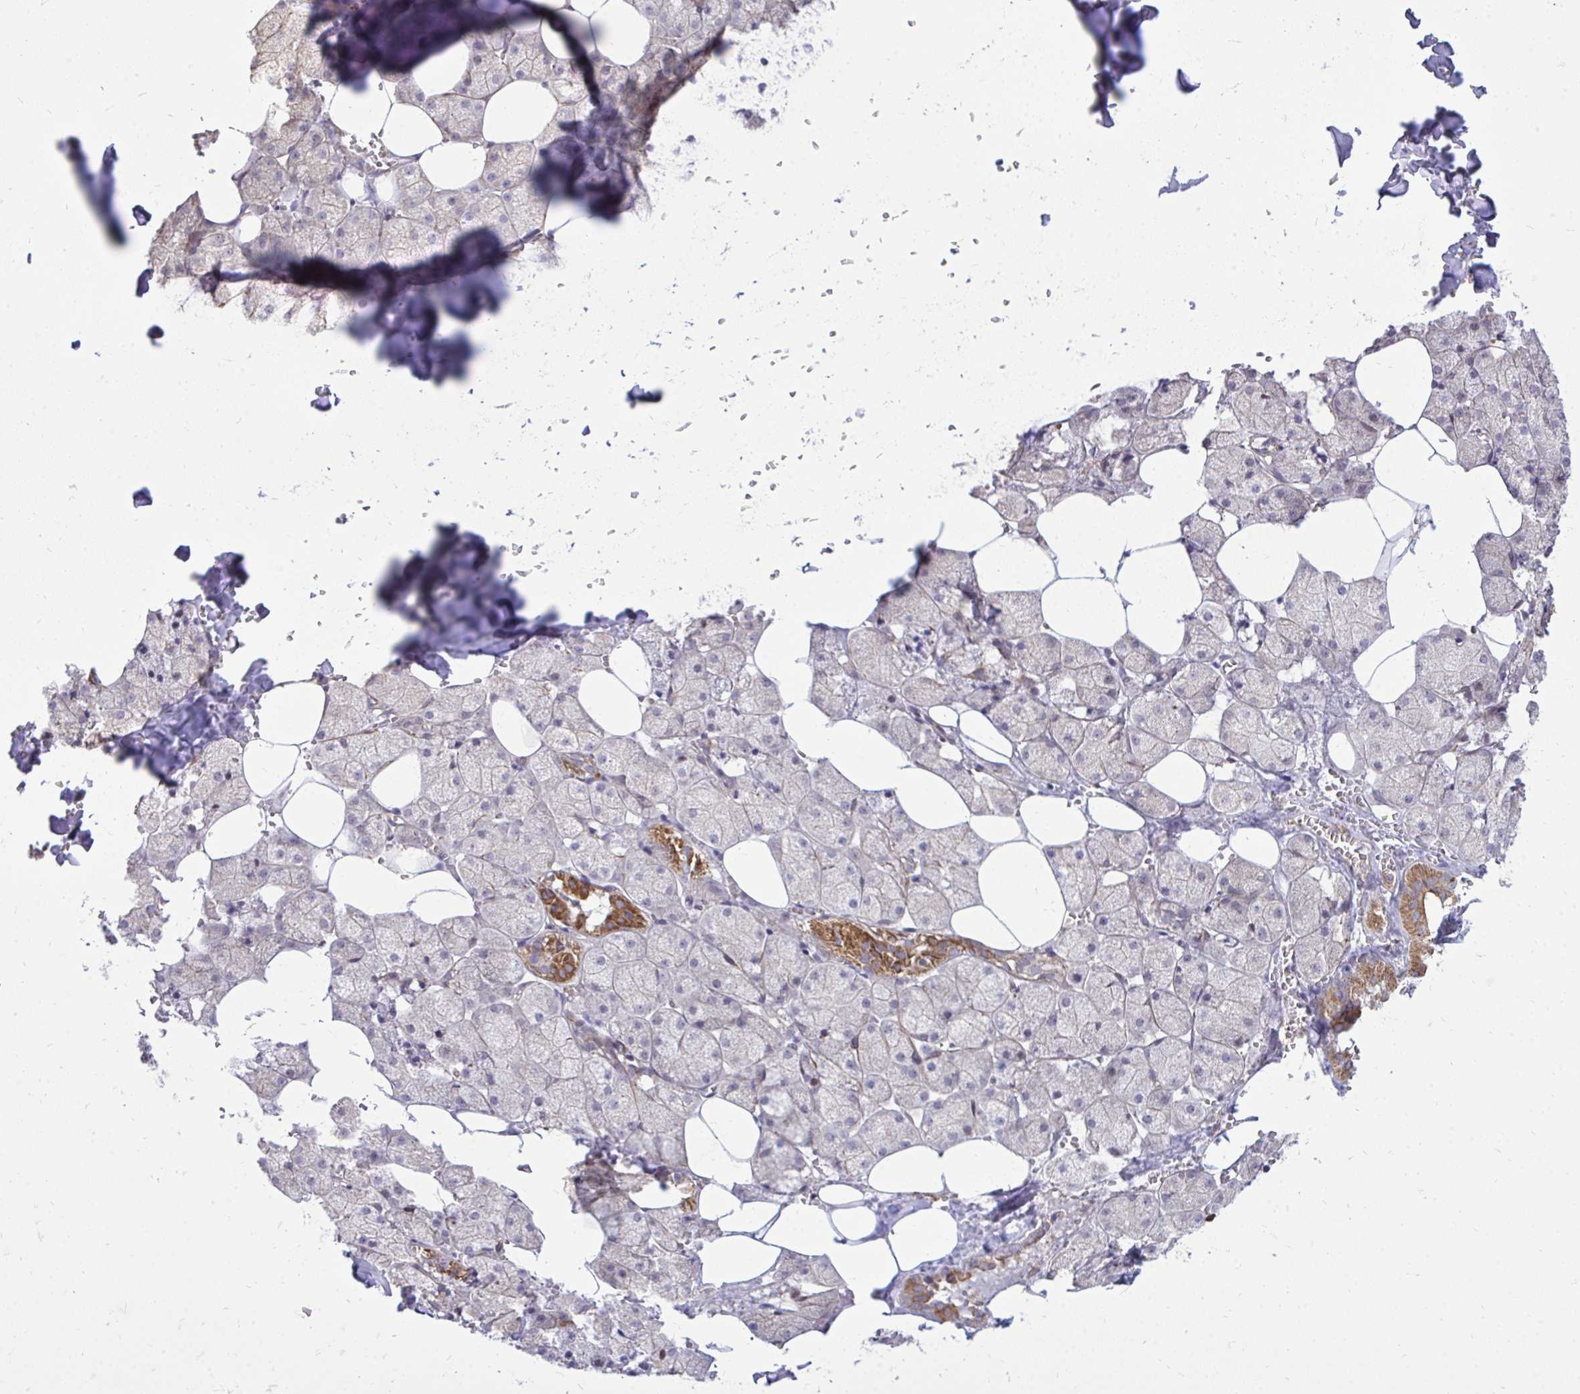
{"staining": {"intensity": "strong", "quantity": "25%-75%", "location": "cytoplasmic/membranous"}, "tissue": "salivary gland", "cell_type": "Glandular cells", "image_type": "normal", "snomed": [{"axis": "morphology", "description": "Normal tissue, NOS"}, {"axis": "topography", "description": "Salivary gland"}, {"axis": "topography", "description": "Peripheral nerve tissue"}], "caption": "A high amount of strong cytoplasmic/membranous positivity is present in about 25%-75% of glandular cells in benign salivary gland. The protein is shown in brown color, while the nuclei are stained blue.", "gene": "SLC7A5", "patient": {"sex": "male", "age": 38}}